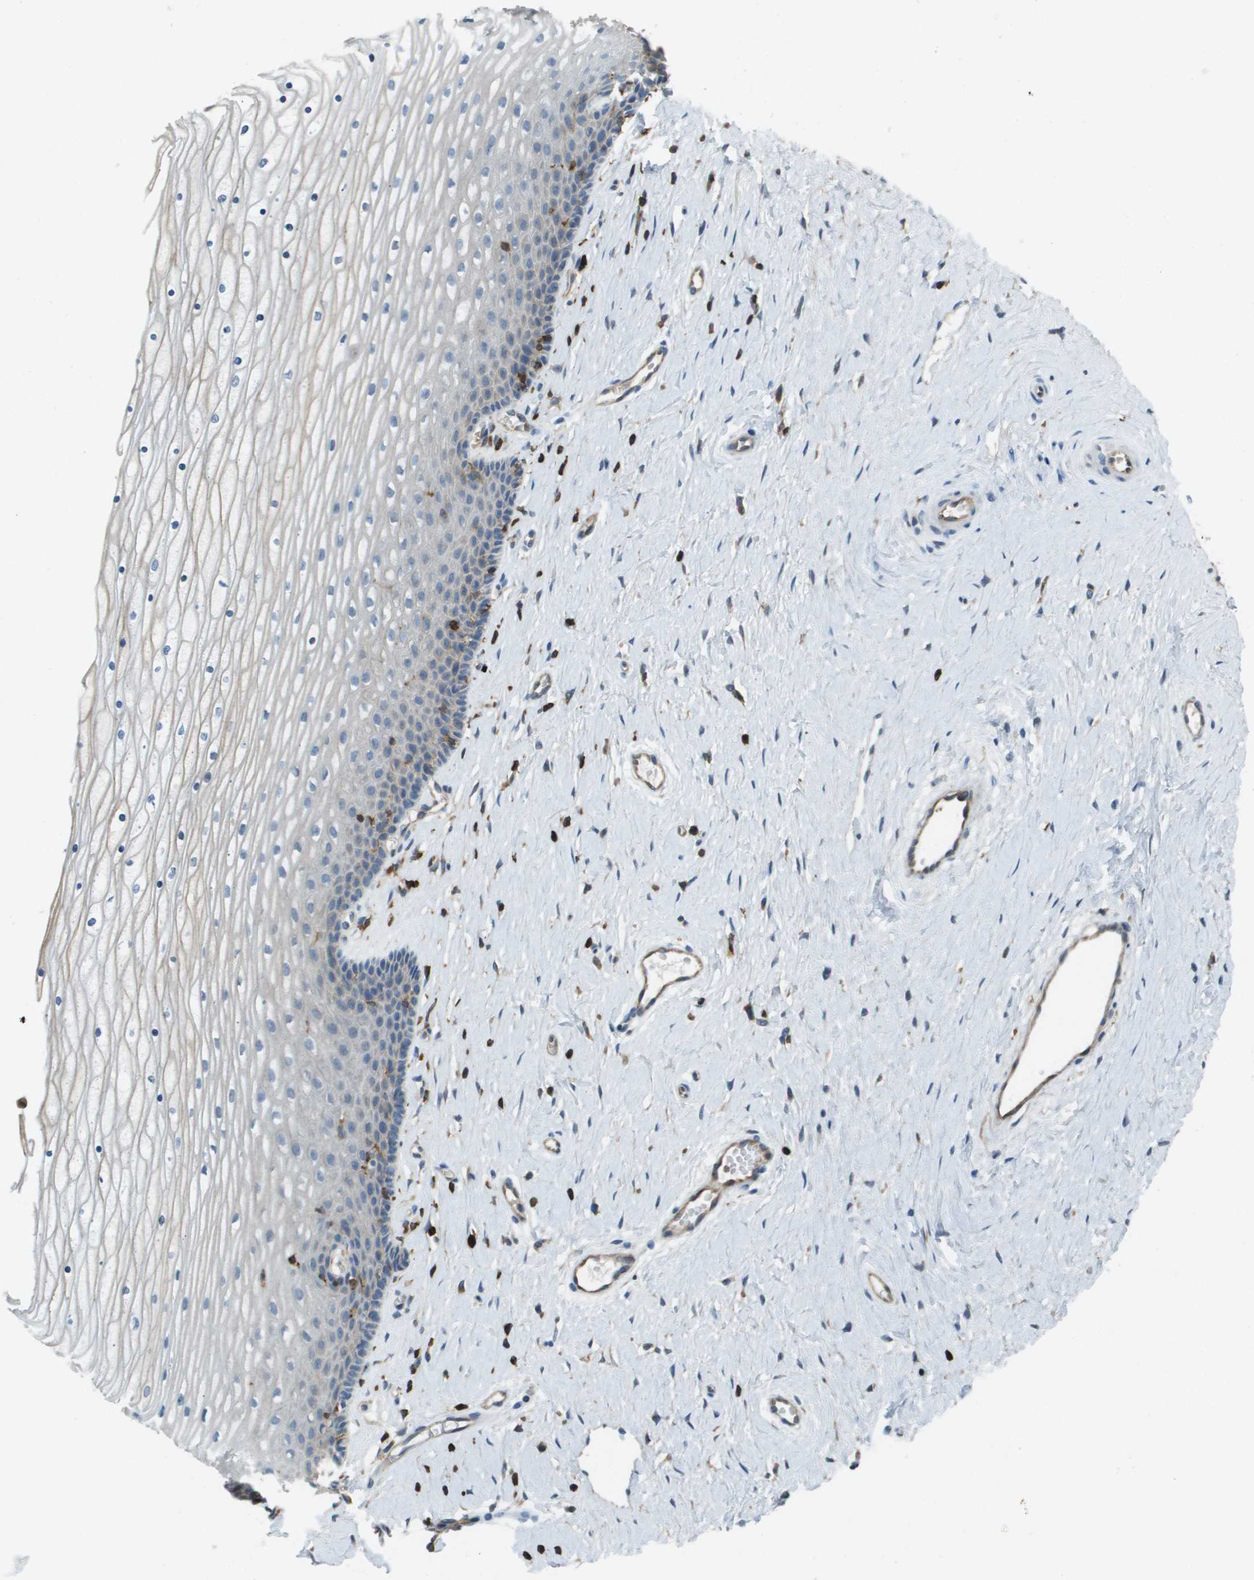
{"staining": {"intensity": "negative", "quantity": "none", "location": "none"}, "tissue": "cervix", "cell_type": "Squamous epithelial cells", "image_type": "normal", "snomed": [{"axis": "morphology", "description": "Normal tissue, NOS"}, {"axis": "topography", "description": "Cervix"}], "caption": "Histopathology image shows no protein expression in squamous epithelial cells of benign cervix.", "gene": "APBB1IP", "patient": {"sex": "female", "age": 39}}